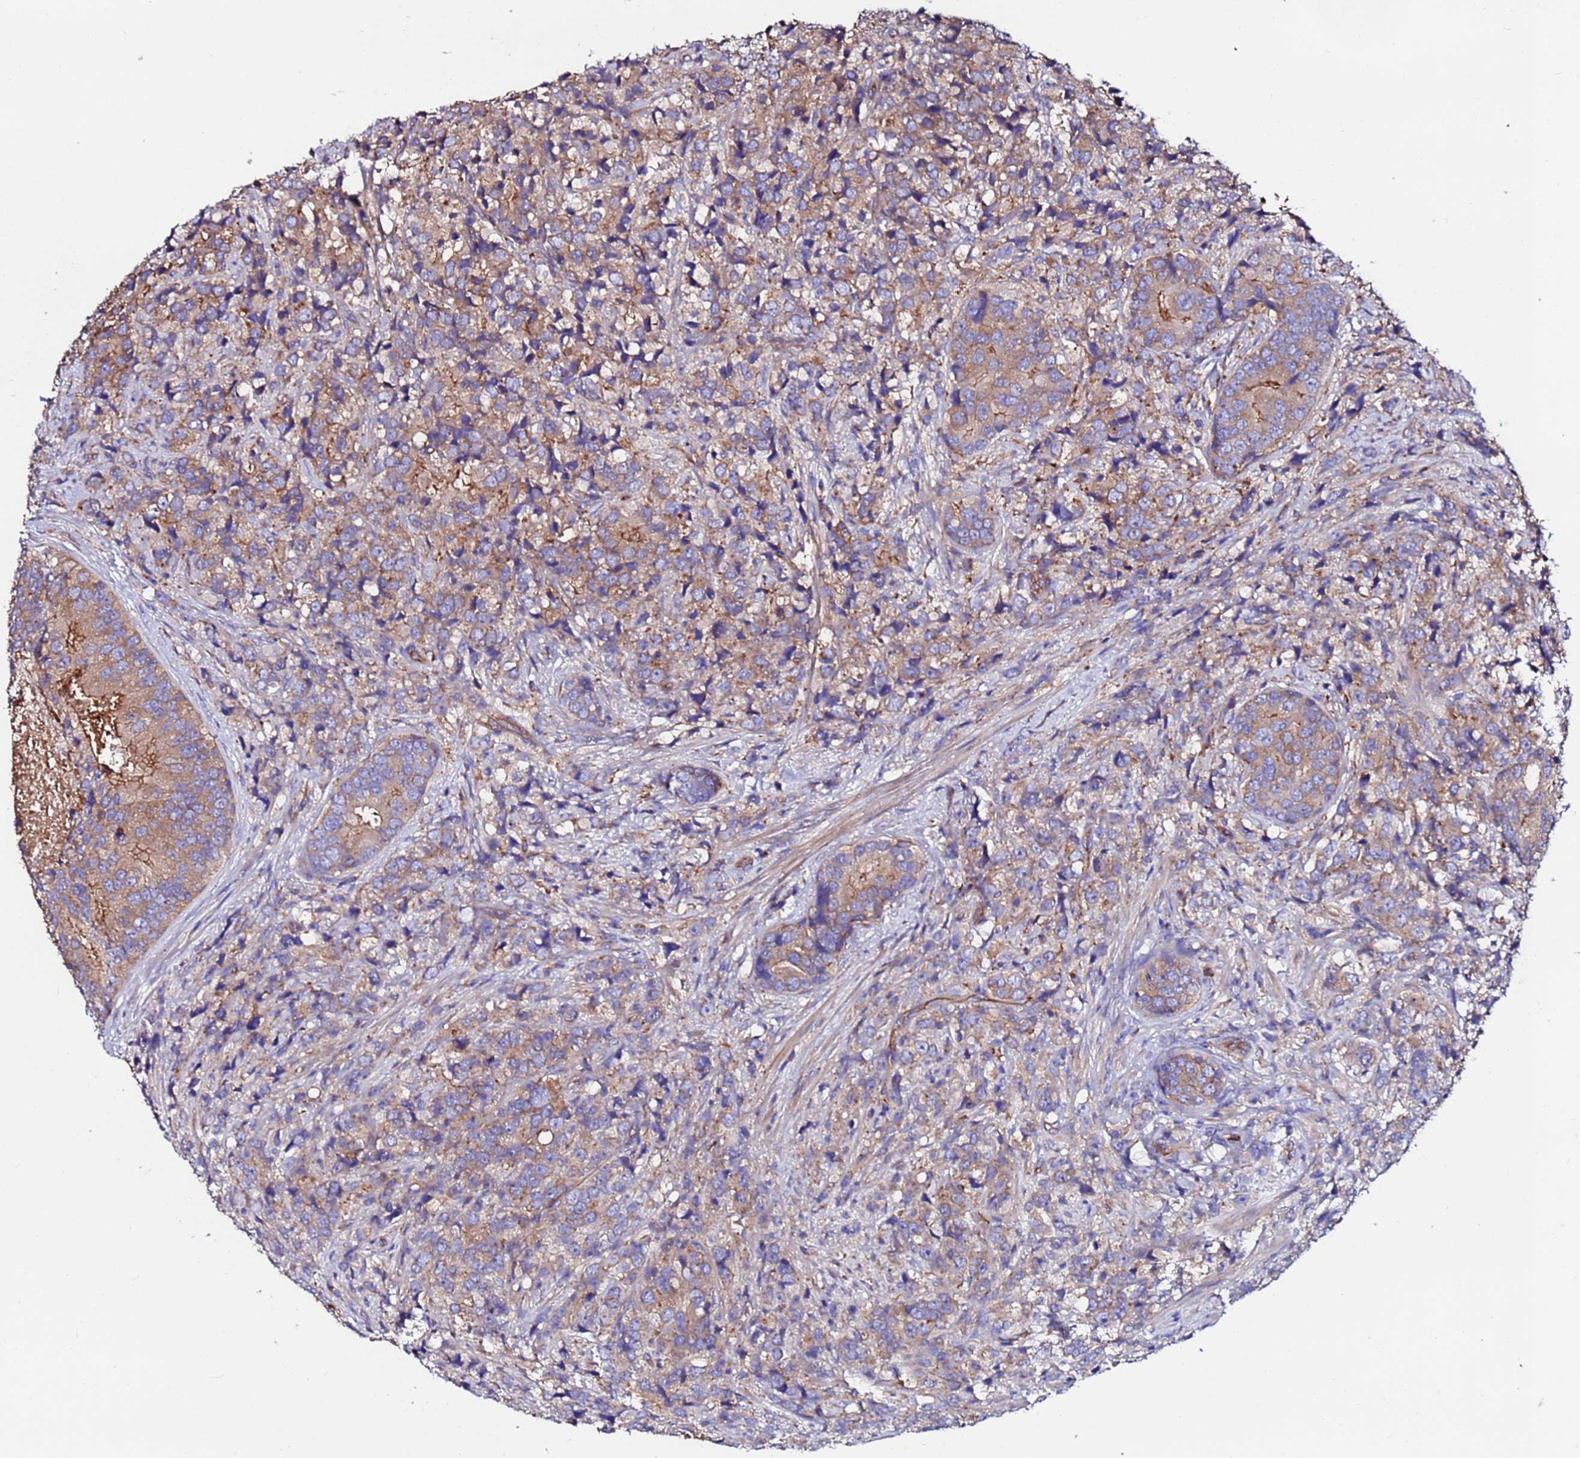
{"staining": {"intensity": "weak", "quantity": "25%-75%", "location": "cytoplasmic/membranous"}, "tissue": "prostate cancer", "cell_type": "Tumor cells", "image_type": "cancer", "snomed": [{"axis": "morphology", "description": "Adenocarcinoma, High grade"}, {"axis": "topography", "description": "Prostate"}], "caption": "Prostate cancer (adenocarcinoma (high-grade)) stained for a protein (brown) reveals weak cytoplasmic/membranous positive positivity in approximately 25%-75% of tumor cells.", "gene": "POTEE", "patient": {"sex": "male", "age": 62}}